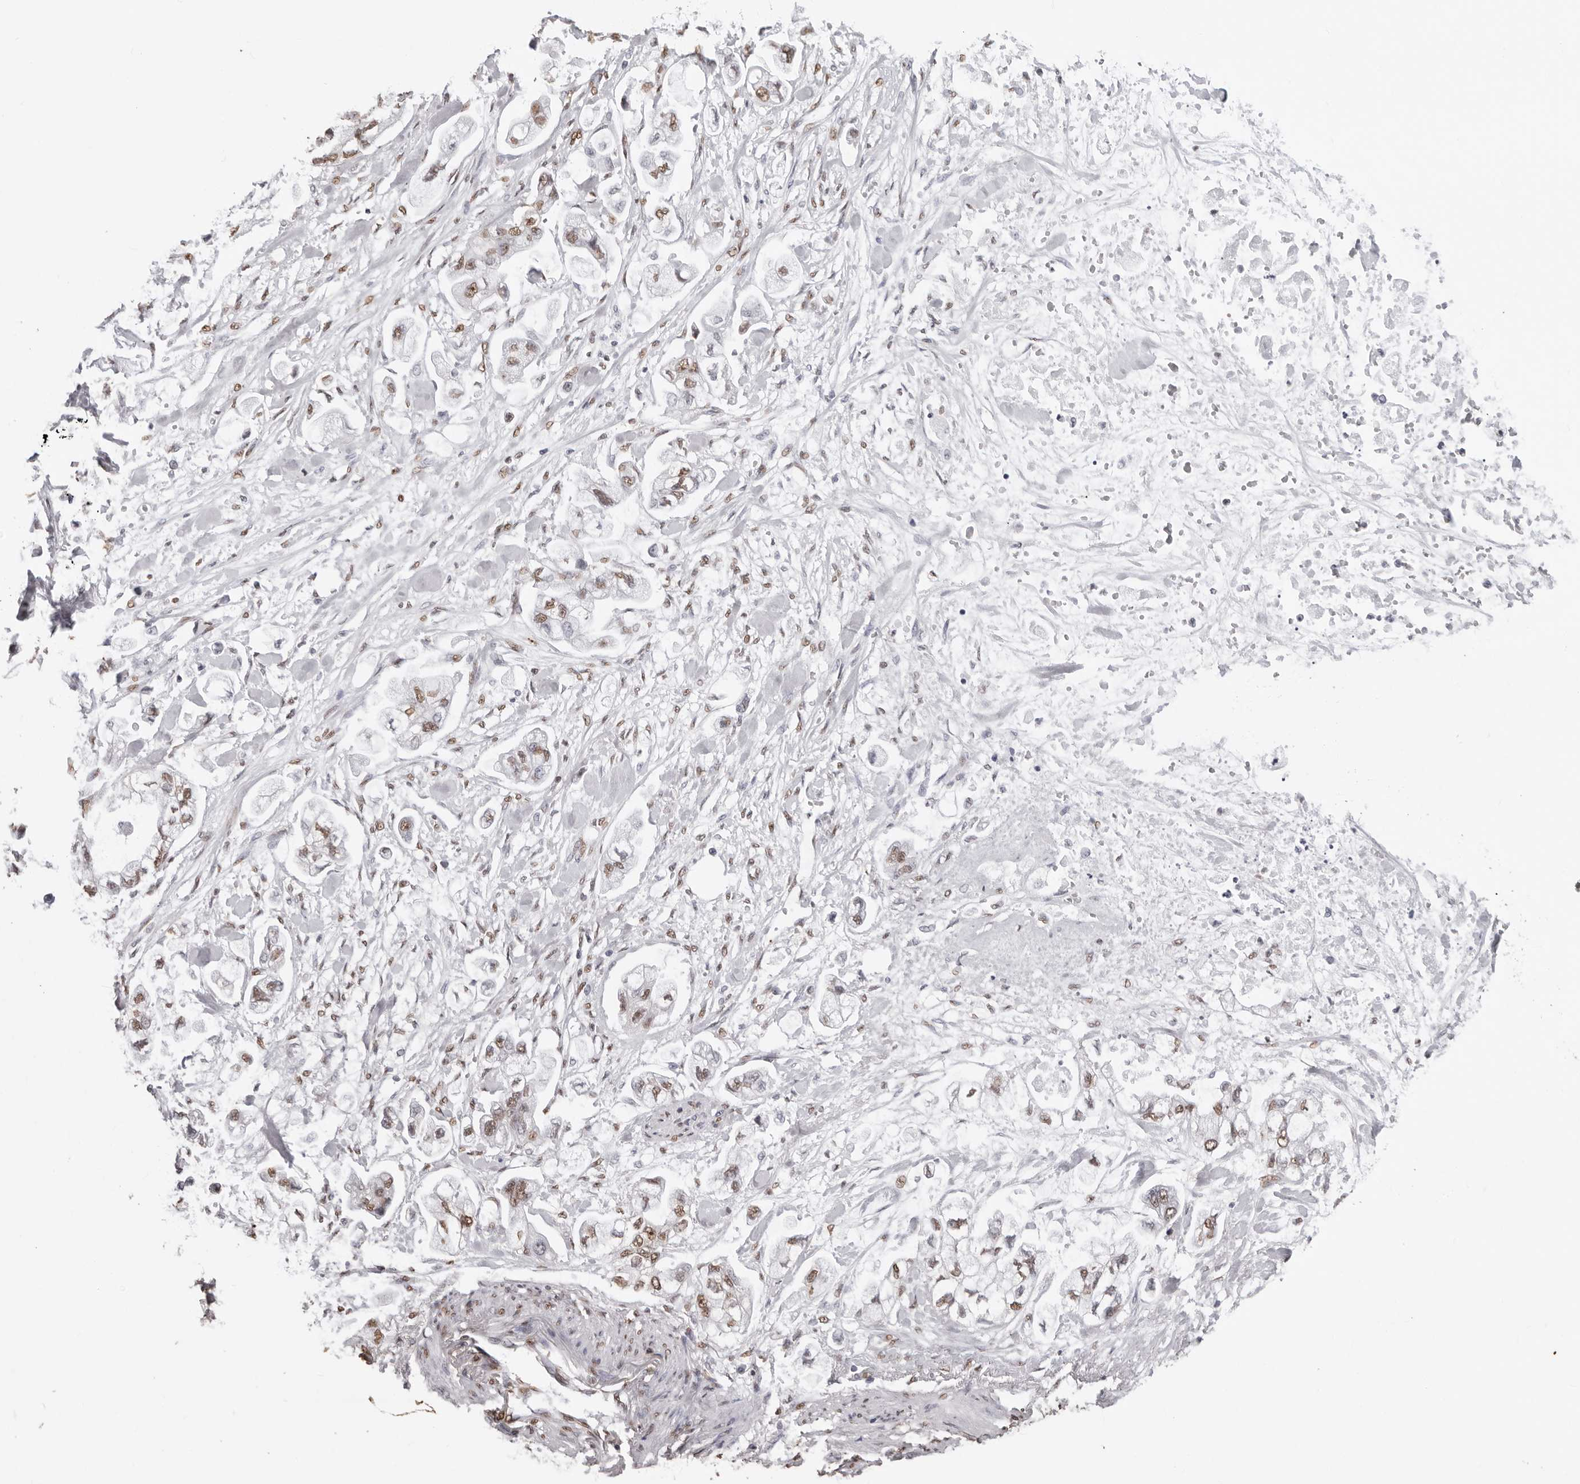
{"staining": {"intensity": "moderate", "quantity": ">75%", "location": "nuclear"}, "tissue": "stomach cancer", "cell_type": "Tumor cells", "image_type": "cancer", "snomed": [{"axis": "morphology", "description": "Normal tissue, NOS"}, {"axis": "morphology", "description": "Adenocarcinoma, NOS"}, {"axis": "topography", "description": "Stomach"}], "caption": "Stomach cancer was stained to show a protein in brown. There is medium levels of moderate nuclear staining in approximately >75% of tumor cells.", "gene": "OLIG3", "patient": {"sex": "male", "age": 62}}